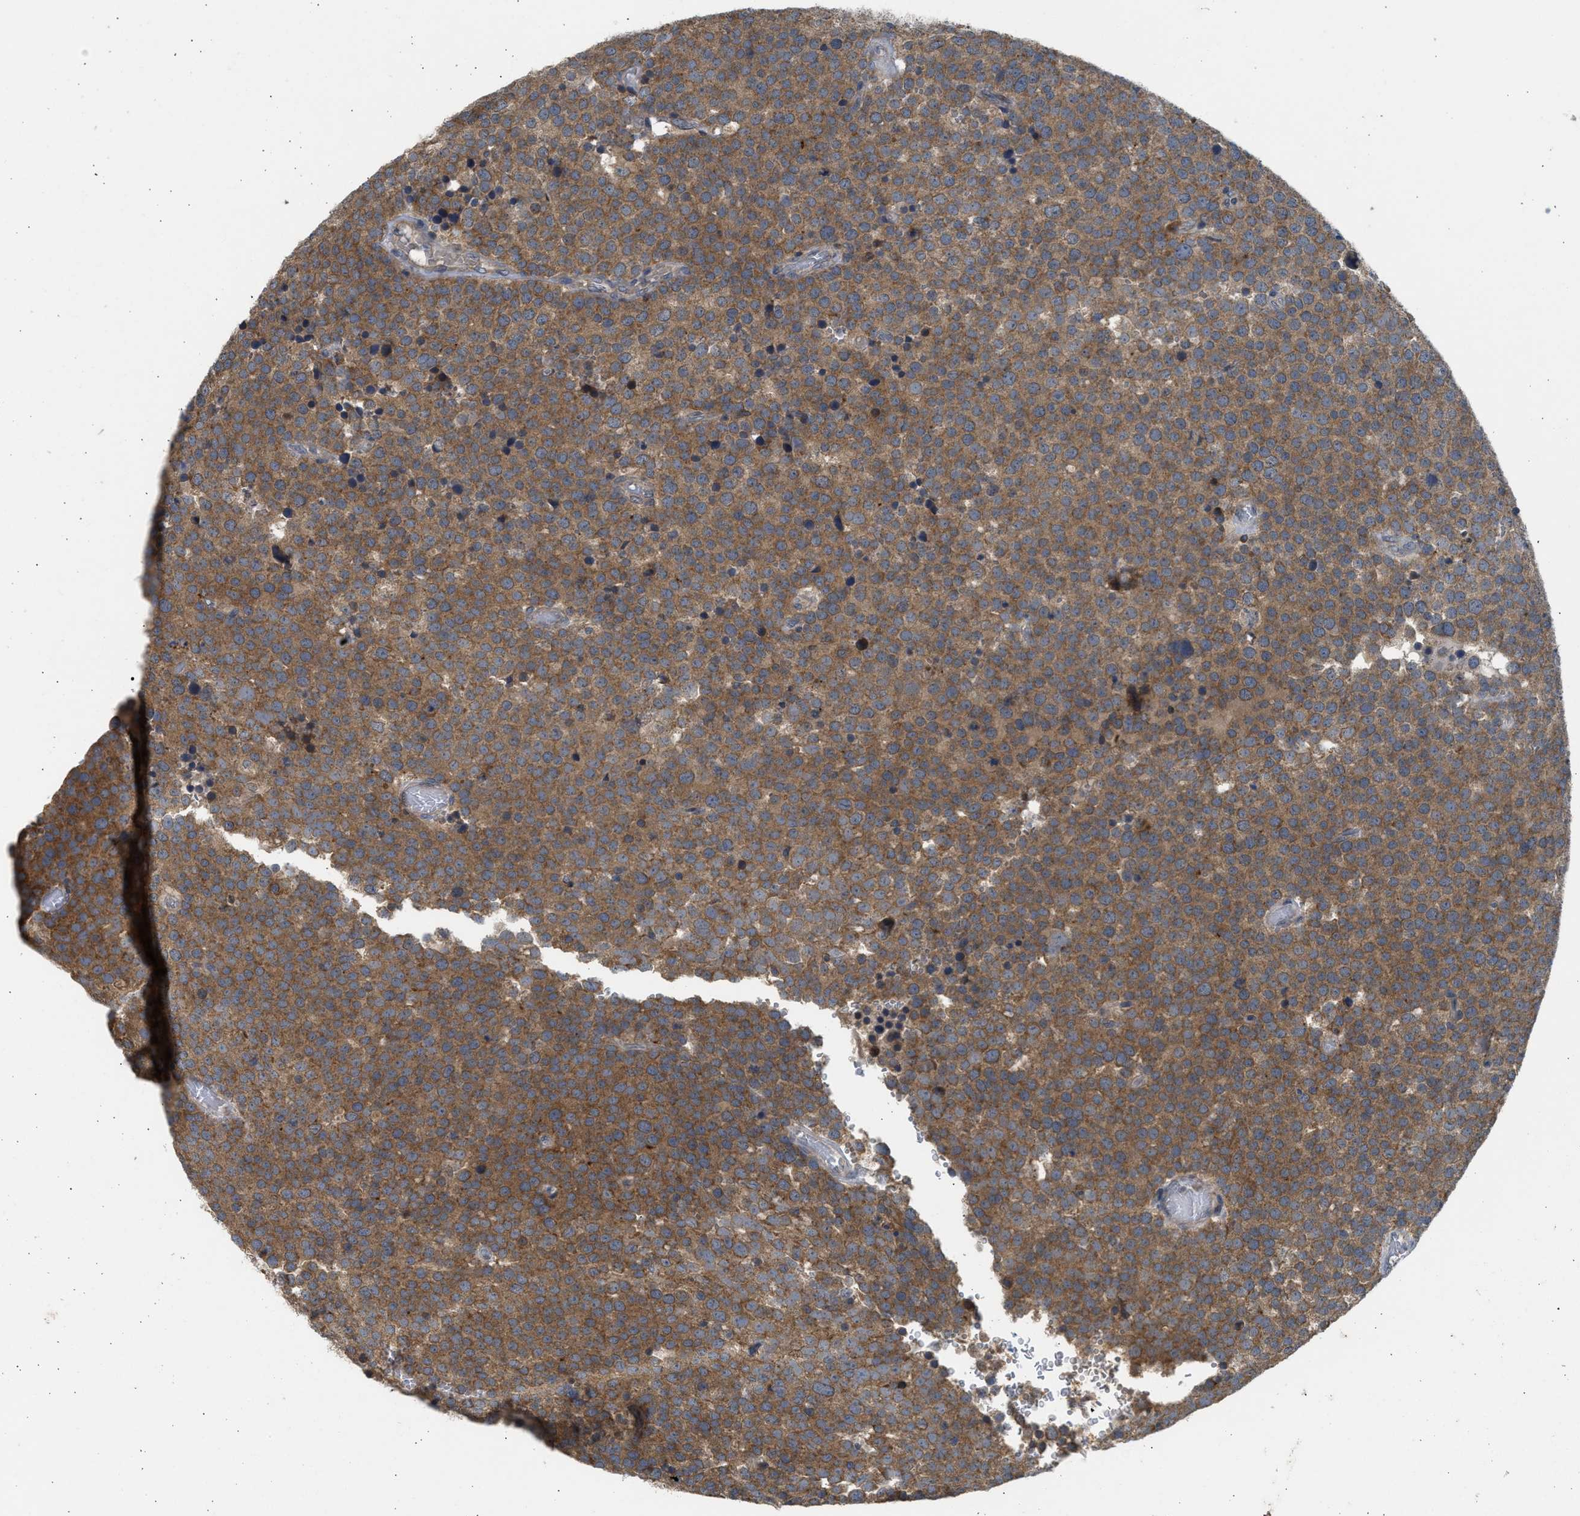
{"staining": {"intensity": "moderate", "quantity": ">75%", "location": "cytoplasmic/membranous"}, "tissue": "testis cancer", "cell_type": "Tumor cells", "image_type": "cancer", "snomed": [{"axis": "morphology", "description": "Normal tissue, NOS"}, {"axis": "morphology", "description": "Seminoma, NOS"}, {"axis": "topography", "description": "Testis"}], "caption": "Tumor cells reveal medium levels of moderate cytoplasmic/membranous positivity in about >75% of cells in human testis cancer (seminoma). The protein of interest is shown in brown color, while the nuclei are stained blue.", "gene": "CYP1A1", "patient": {"sex": "male", "age": 71}}